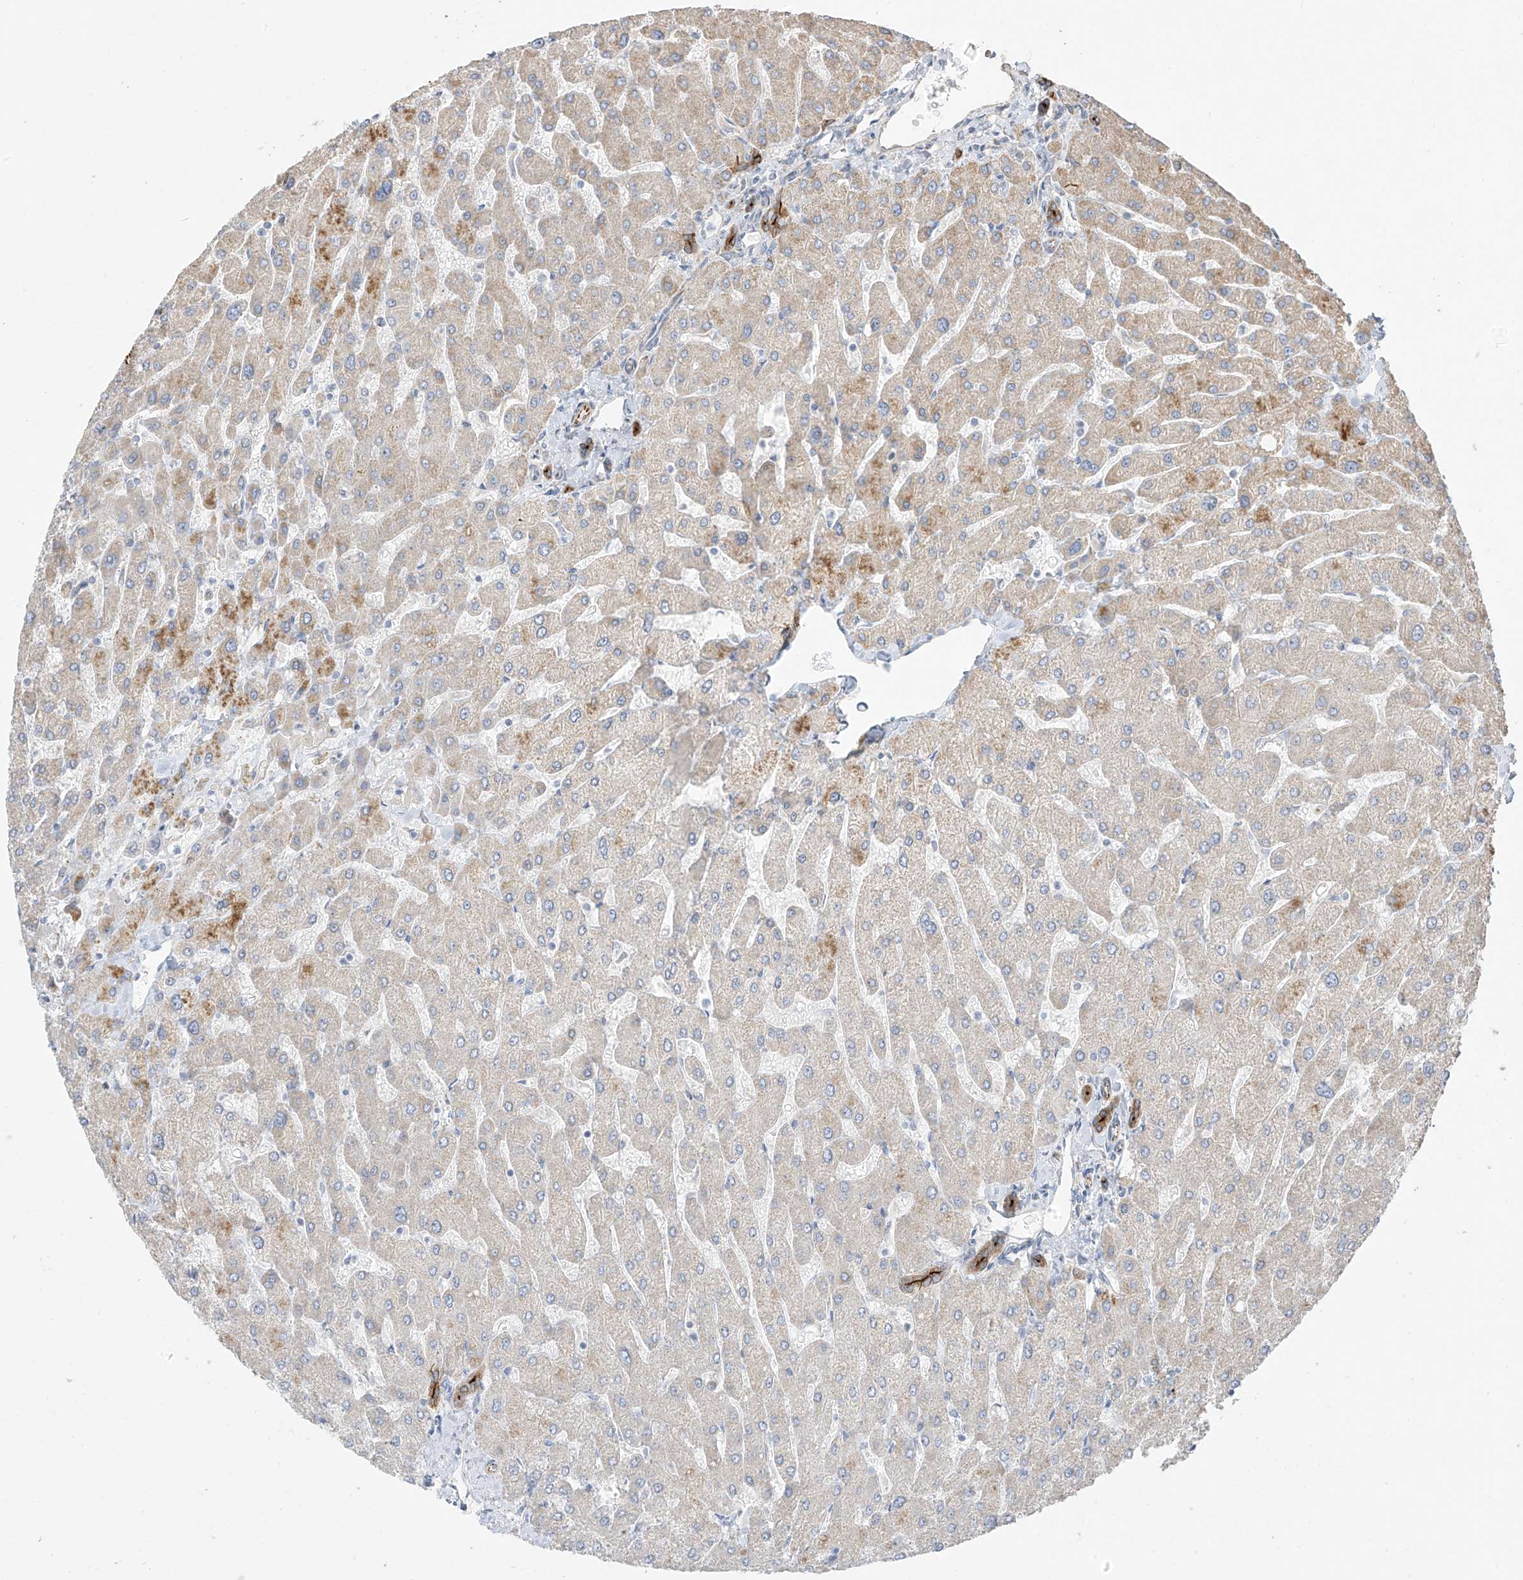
{"staining": {"intensity": "strong", "quantity": ">75%", "location": "cytoplasmic/membranous"}, "tissue": "liver", "cell_type": "Cholangiocytes", "image_type": "normal", "snomed": [{"axis": "morphology", "description": "Normal tissue, NOS"}, {"axis": "topography", "description": "Liver"}], "caption": "A histopathology image showing strong cytoplasmic/membranous staining in about >75% of cholangiocytes in benign liver, as visualized by brown immunohistochemical staining.", "gene": "DCDC2", "patient": {"sex": "male", "age": 55}}